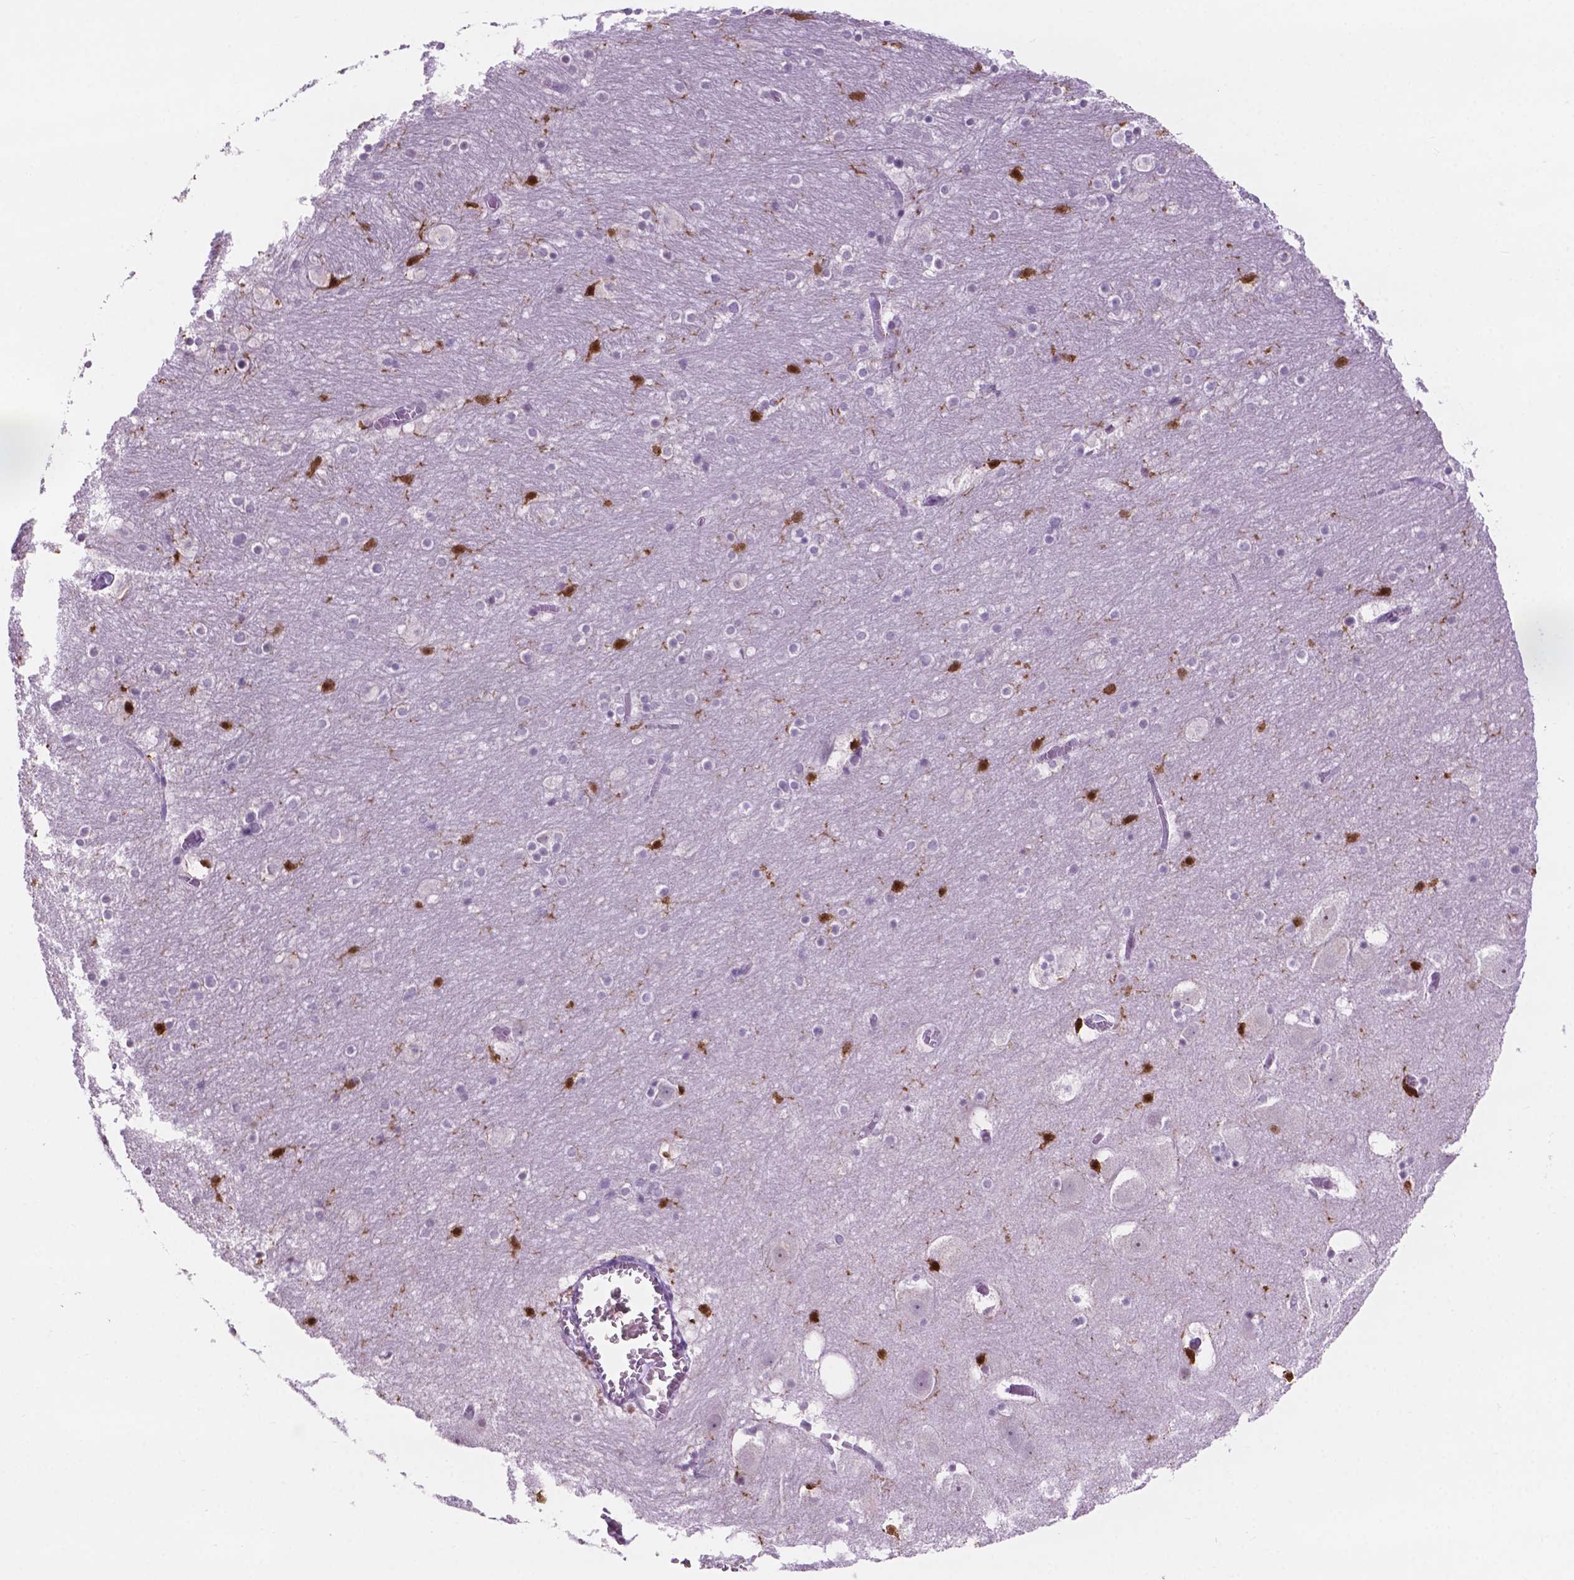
{"staining": {"intensity": "strong", "quantity": "<25%", "location": "cytoplasmic/membranous,nuclear"}, "tissue": "hippocampus", "cell_type": "Glial cells", "image_type": "normal", "snomed": [{"axis": "morphology", "description": "Normal tissue, NOS"}, {"axis": "topography", "description": "Hippocampus"}], "caption": "Normal hippocampus was stained to show a protein in brown. There is medium levels of strong cytoplasmic/membranous,nuclear expression in approximately <25% of glial cells. Nuclei are stained in blue.", "gene": "ACY3", "patient": {"sex": "male", "age": 45}}